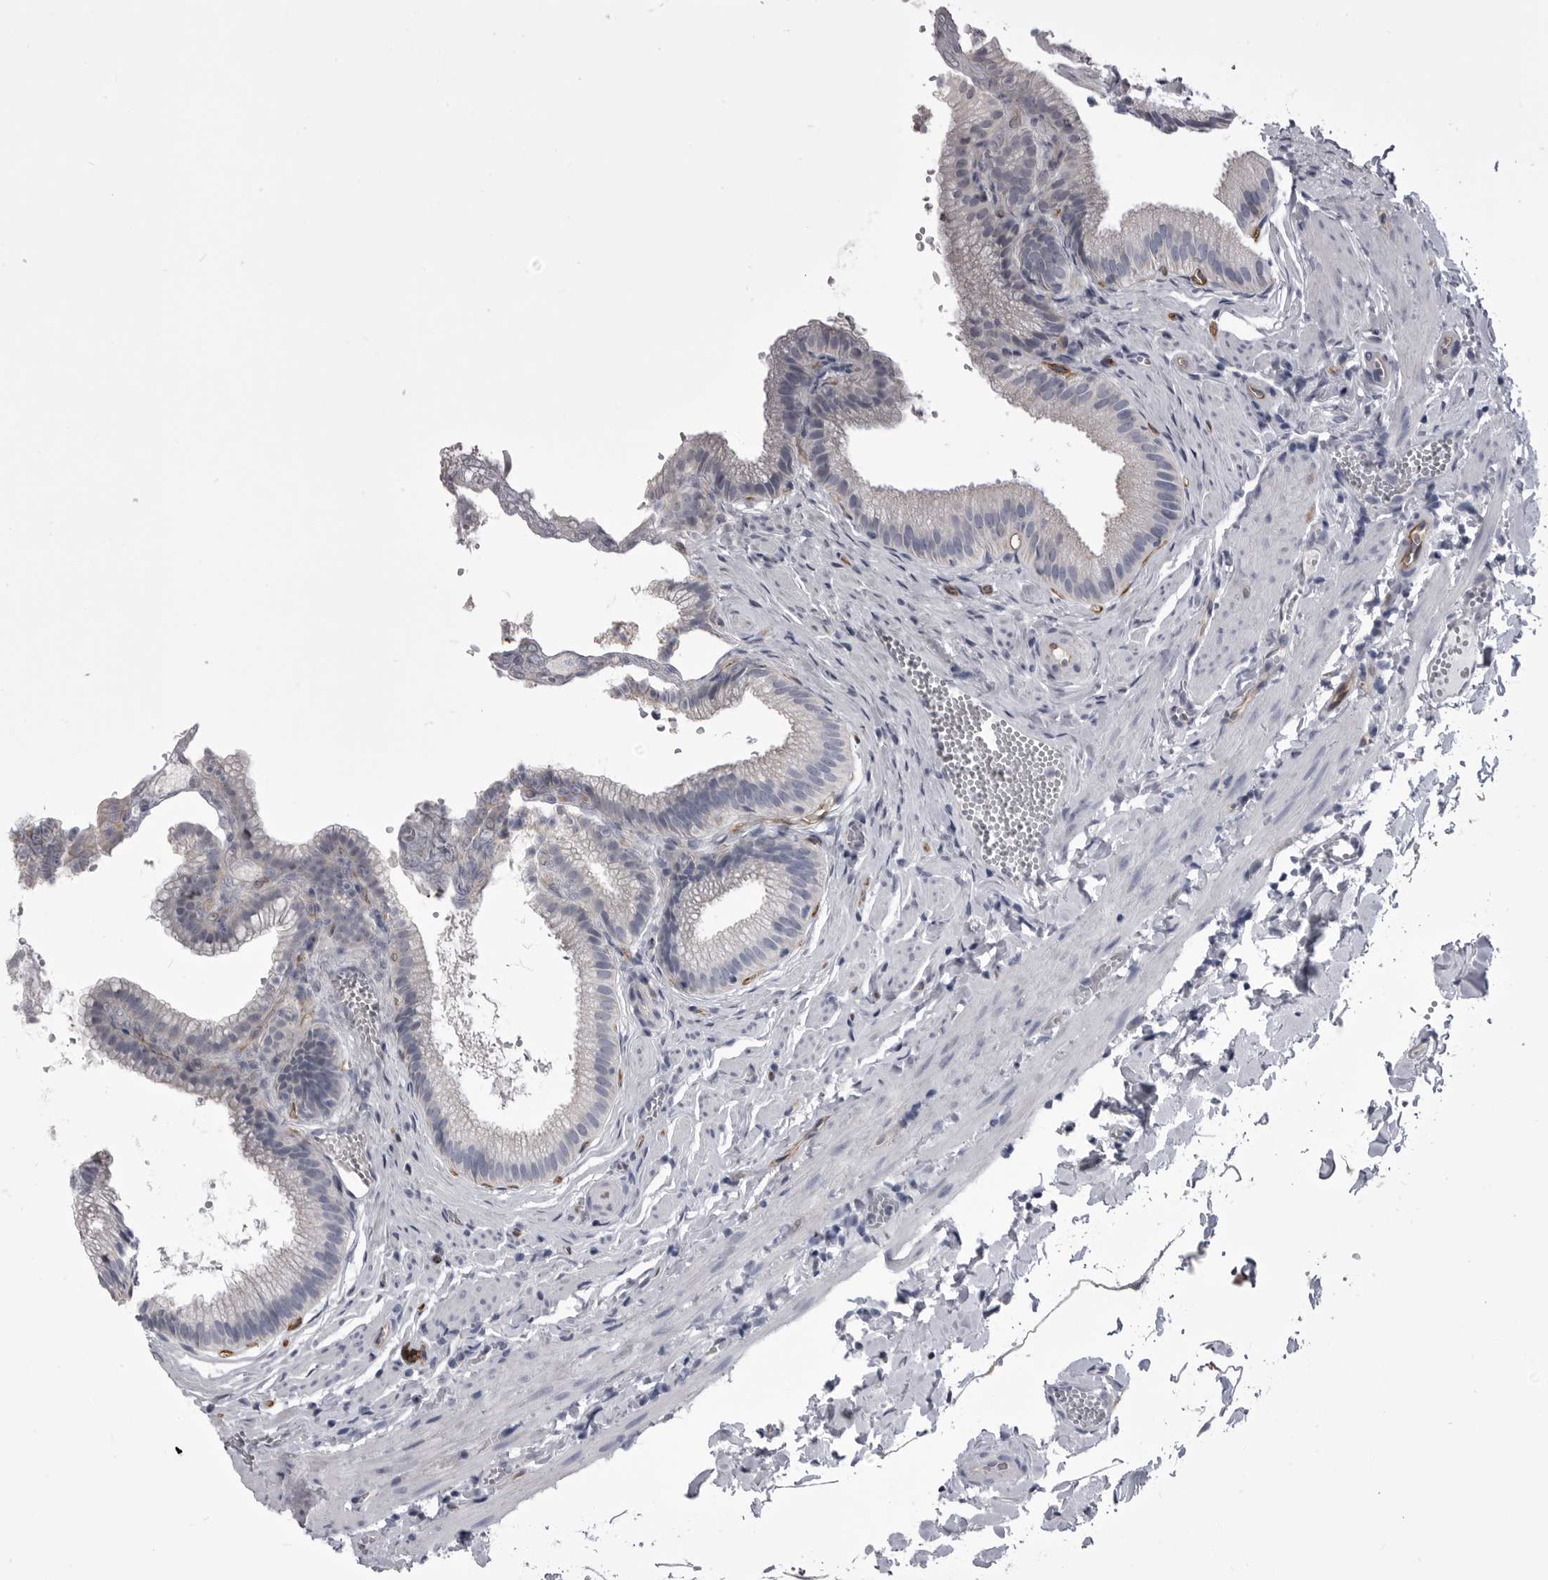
{"staining": {"intensity": "negative", "quantity": "none", "location": "none"}, "tissue": "gallbladder", "cell_type": "Glandular cells", "image_type": "normal", "snomed": [{"axis": "morphology", "description": "Normal tissue, NOS"}, {"axis": "topography", "description": "Gallbladder"}], "caption": "Immunohistochemistry (IHC) photomicrograph of normal gallbladder stained for a protein (brown), which exhibits no staining in glandular cells. (DAB immunohistochemistry visualized using brightfield microscopy, high magnification).", "gene": "OPLAH", "patient": {"sex": "male", "age": 38}}